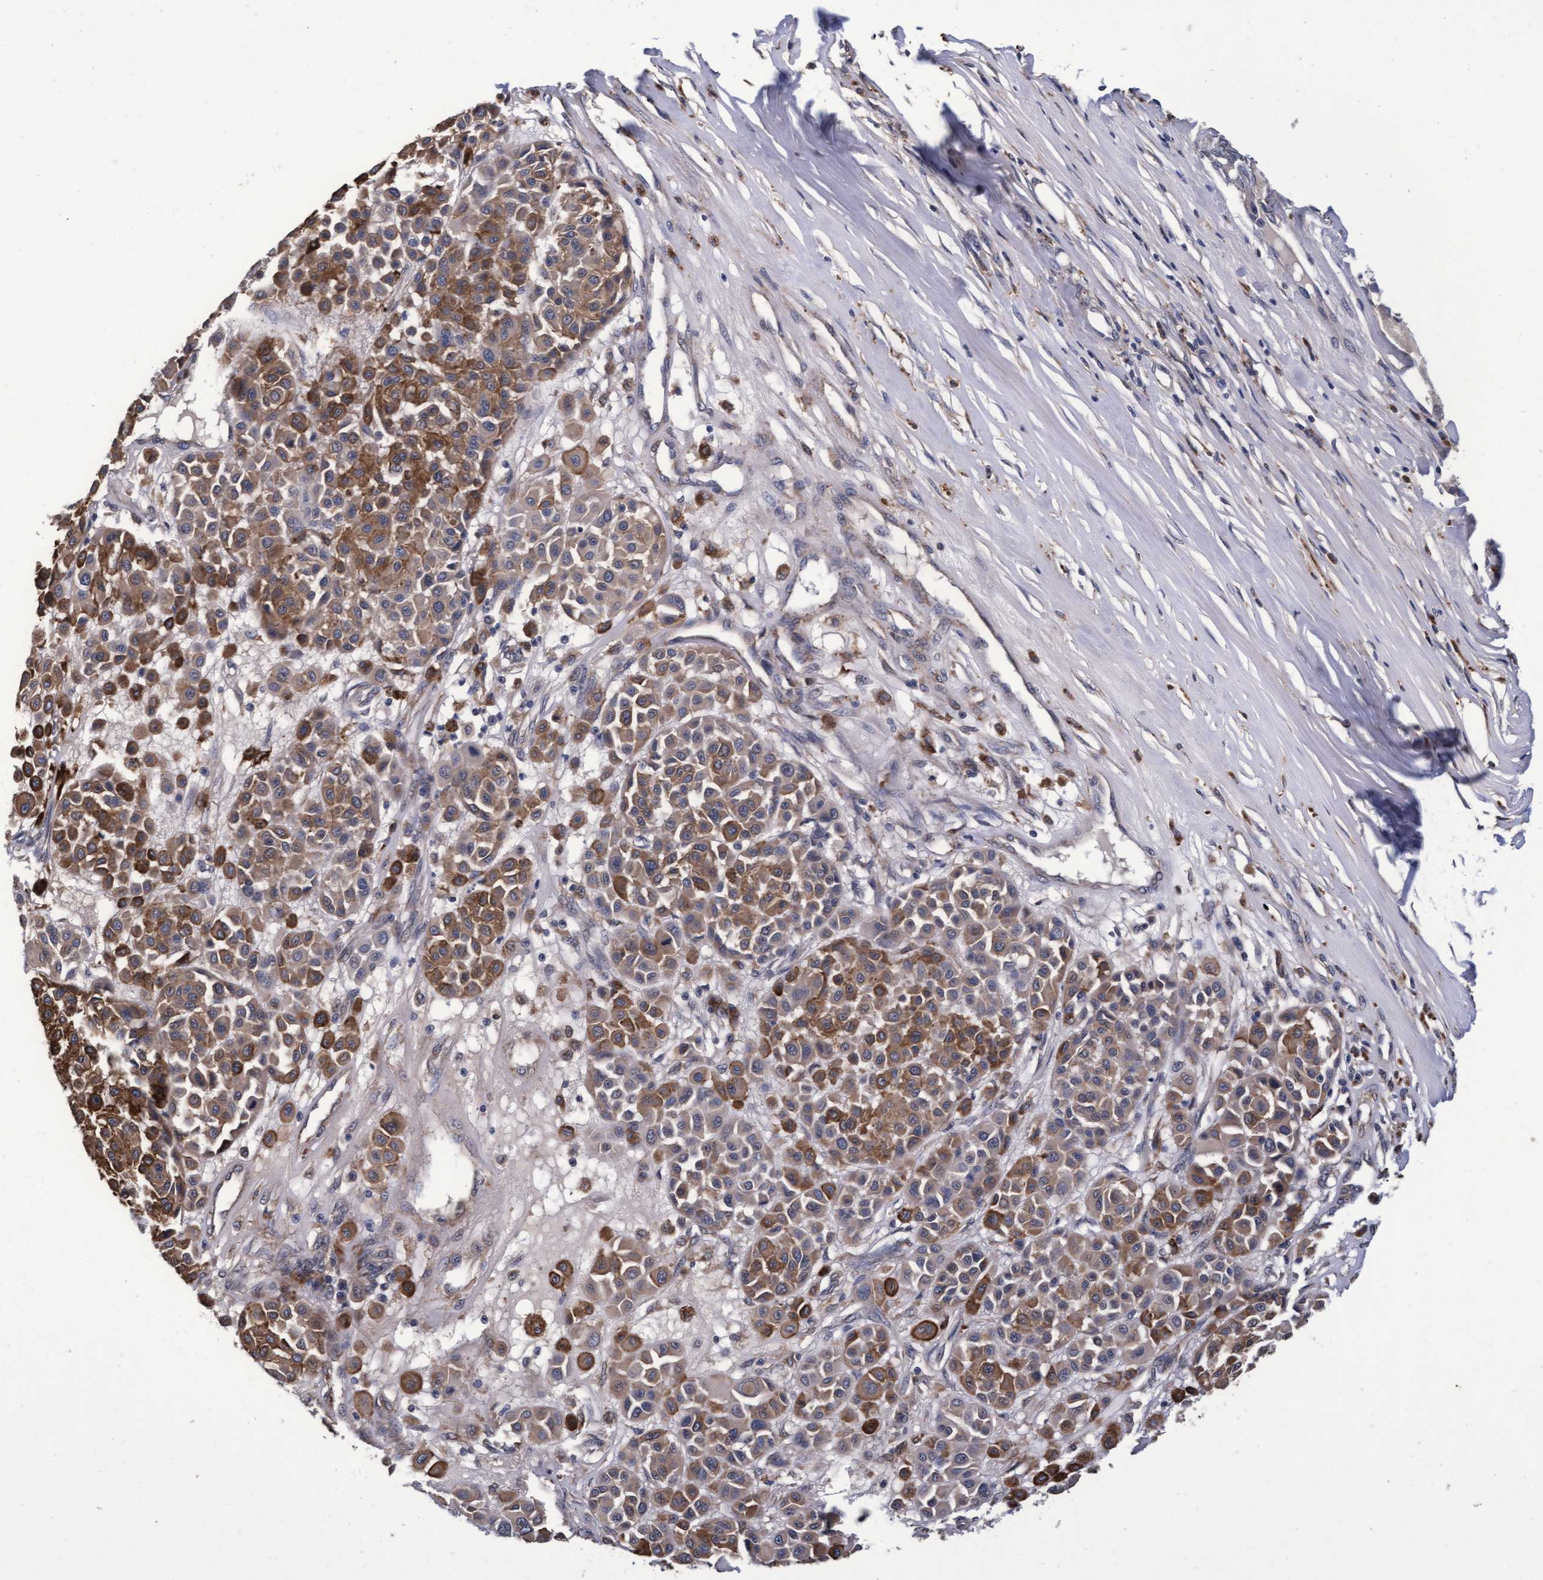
{"staining": {"intensity": "moderate", "quantity": ">75%", "location": "cytoplasmic/membranous"}, "tissue": "melanoma", "cell_type": "Tumor cells", "image_type": "cancer", "snomed": [{"axis": "morphology", "description": "Malignant melanoma, Metastatic site"}, {"axis": "topography", "description": "Soft tissue"}], "caption": "This image demonstrates melanoma stained with immunohistochemistry (IHC) to label a protein in brown. The cytoplasmic/membranous of tumor cells show moderate positivity for the protein. Nuclei are counter-stained blue.", "gene": "CPQ", "patient": {"sex": "male", "age": 41}}